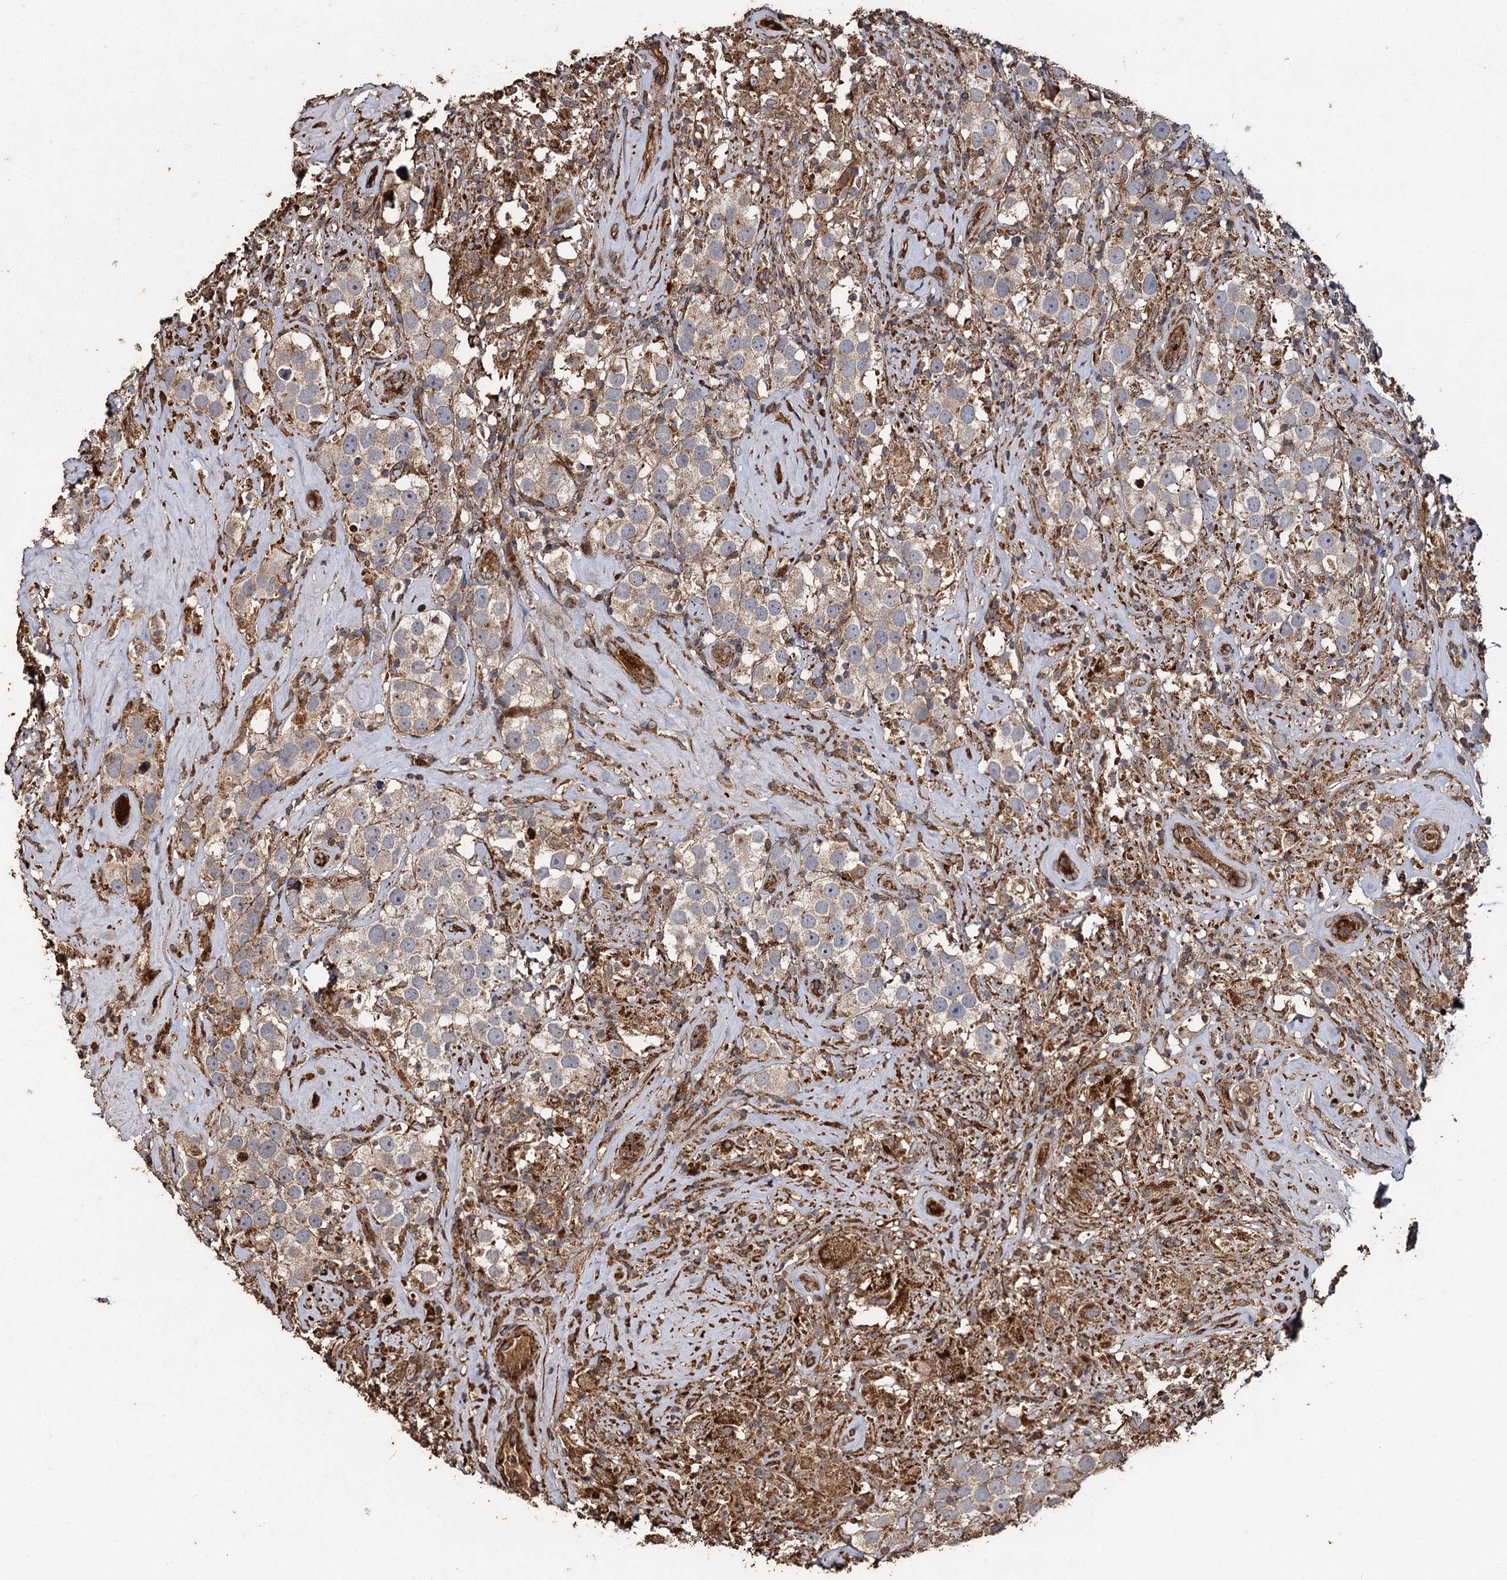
{"staining": {"intensity": "weak", "quantity": "<25%", "location": "cytoplasmic/membranous"}, "tissue": "testis cancer", "cell_type": "Tumor cells", "image_type": "cancer", "snomed": [{"axis": "morphology", "description": "Seminoma, NOS"}, {"axis": "topography", "description": "Testis"}], "caption": "The histopathology image exhibits no staining of tumor cells in testis seminoma.", "gene": "NOTCH2NLA", "patient": {"sex": "male", "age": 49}}